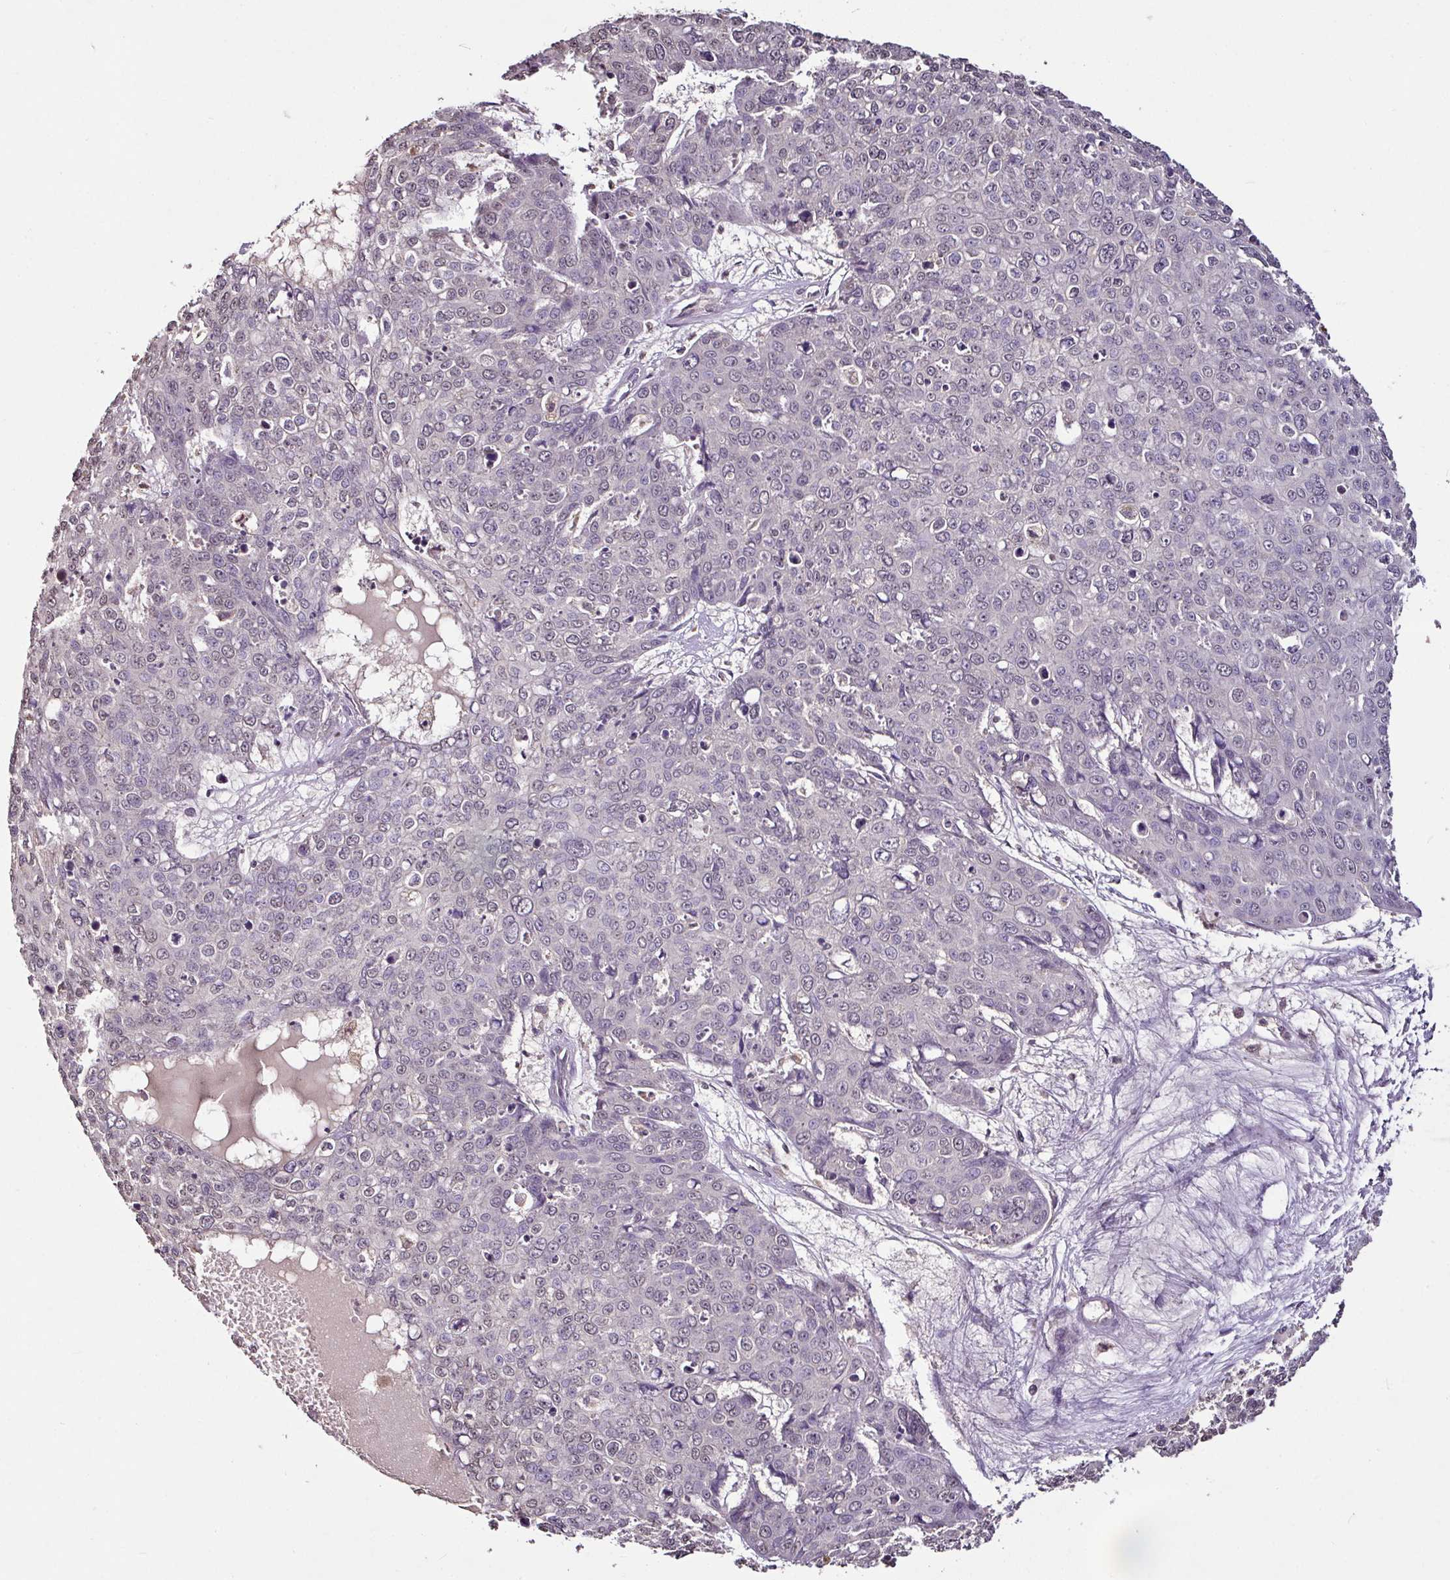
{"staining": {"intensity": "negative", "quantity": "none", "location": "none"}, "tissue": "skin cancer", "cell_type": "Tumor cells", "image_type": "cancer", "snomed": [{"axis": "morphology", "description": "Squamous cell carcinoma, NOS"}, {"axis": "topography", "description": "Skin"}], "caption": "Protein analysis of skin squamous cell carcinoma demonstrates no significant staining in tumor cells.", "gene": "RPL38", "patient": {"sex": "male", "age": 71}}